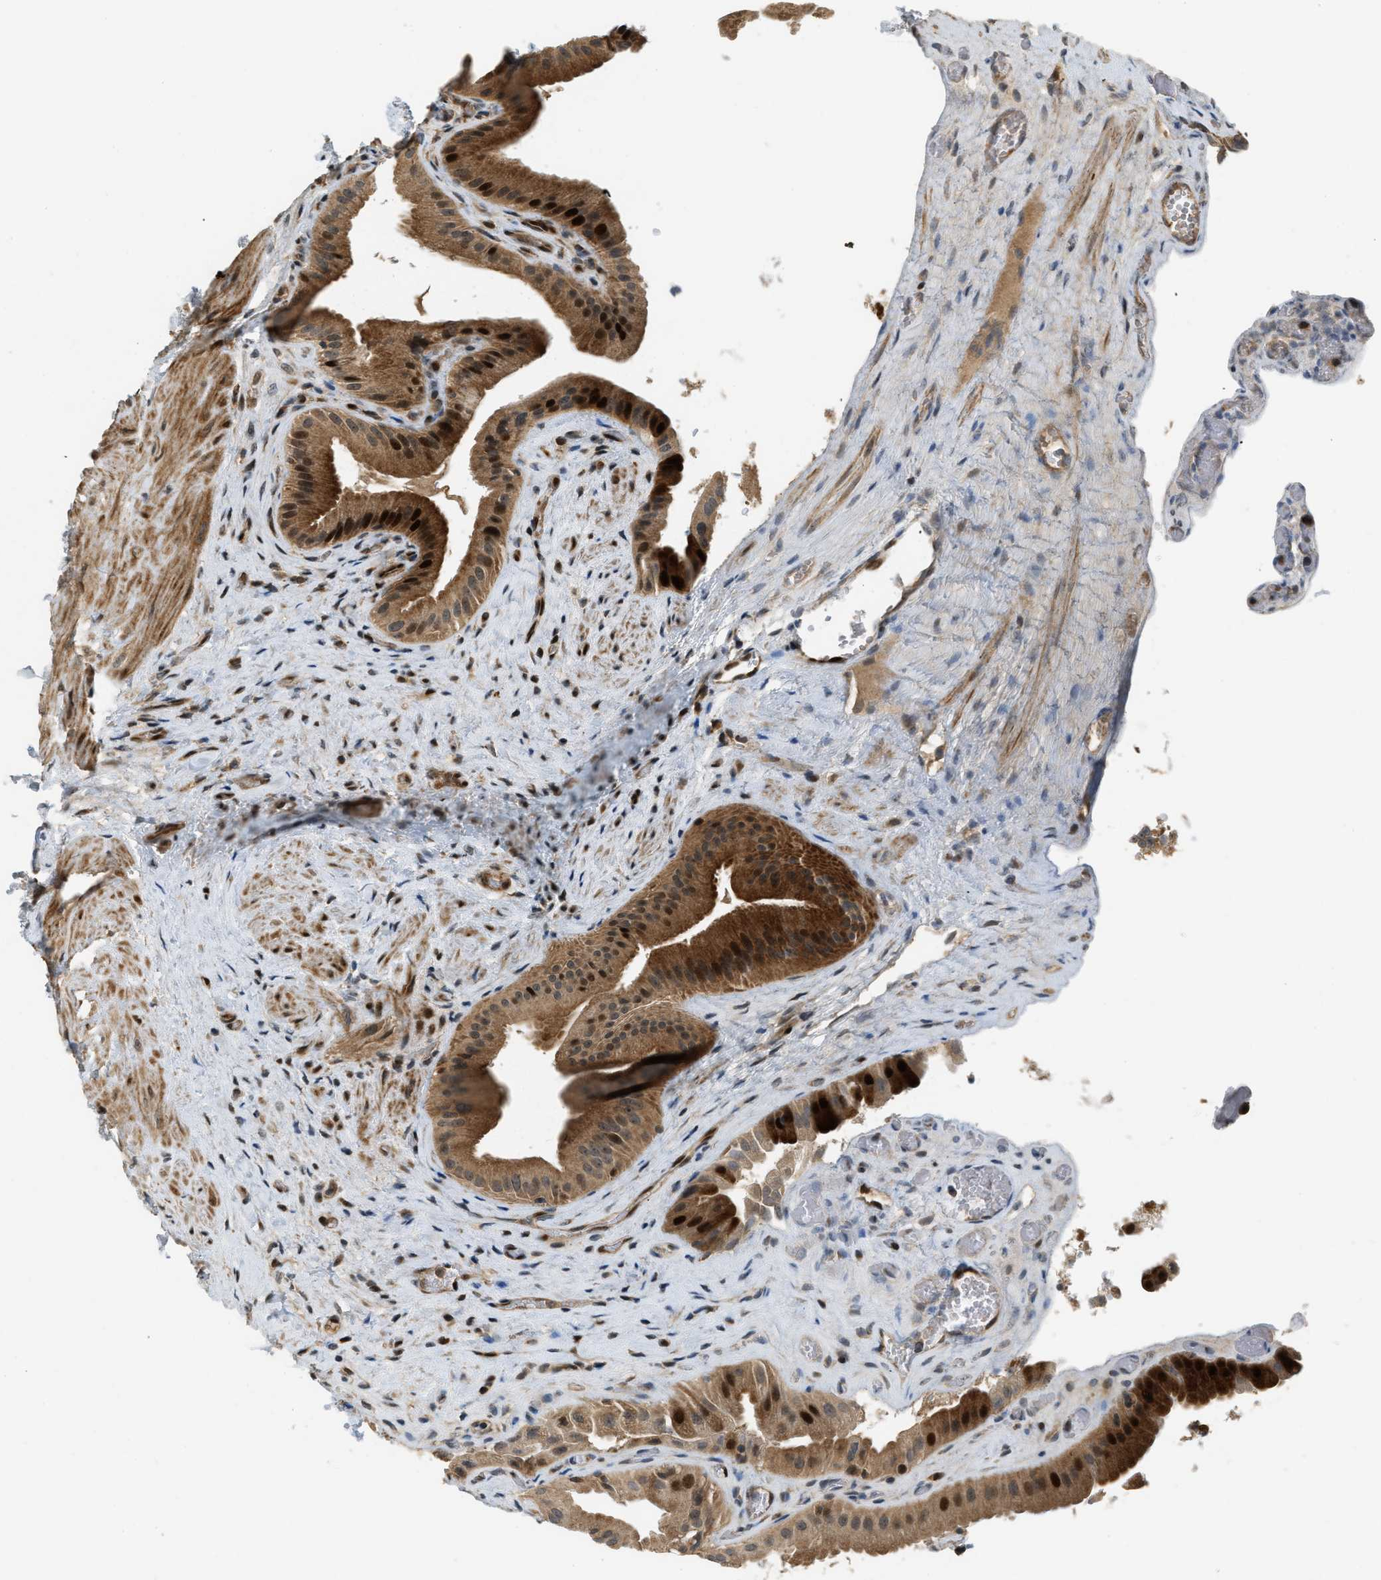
{"staining": {"intensity": "strong", "quantity": "25%-75%", "location": "cytoplasmic/membranous,nuclear"}, "tissue": "gallbladder", "cell_type": "Glandular cells", "image_type": "normal", "snomed": [{"axis": "morphology", "description": "Normal tissue, NOS"}, {"axis": "topography", "description": "Gallbladder"}], "caption": "DAB immunohistochemical staining of benign gallbladder reveals strong cytoplasmic/membranous,nuclear protein staining in about 25%-75% of glandular cells.", "gene": "TRAPPC14", "patient": {"sex": "male", "age": 49}}